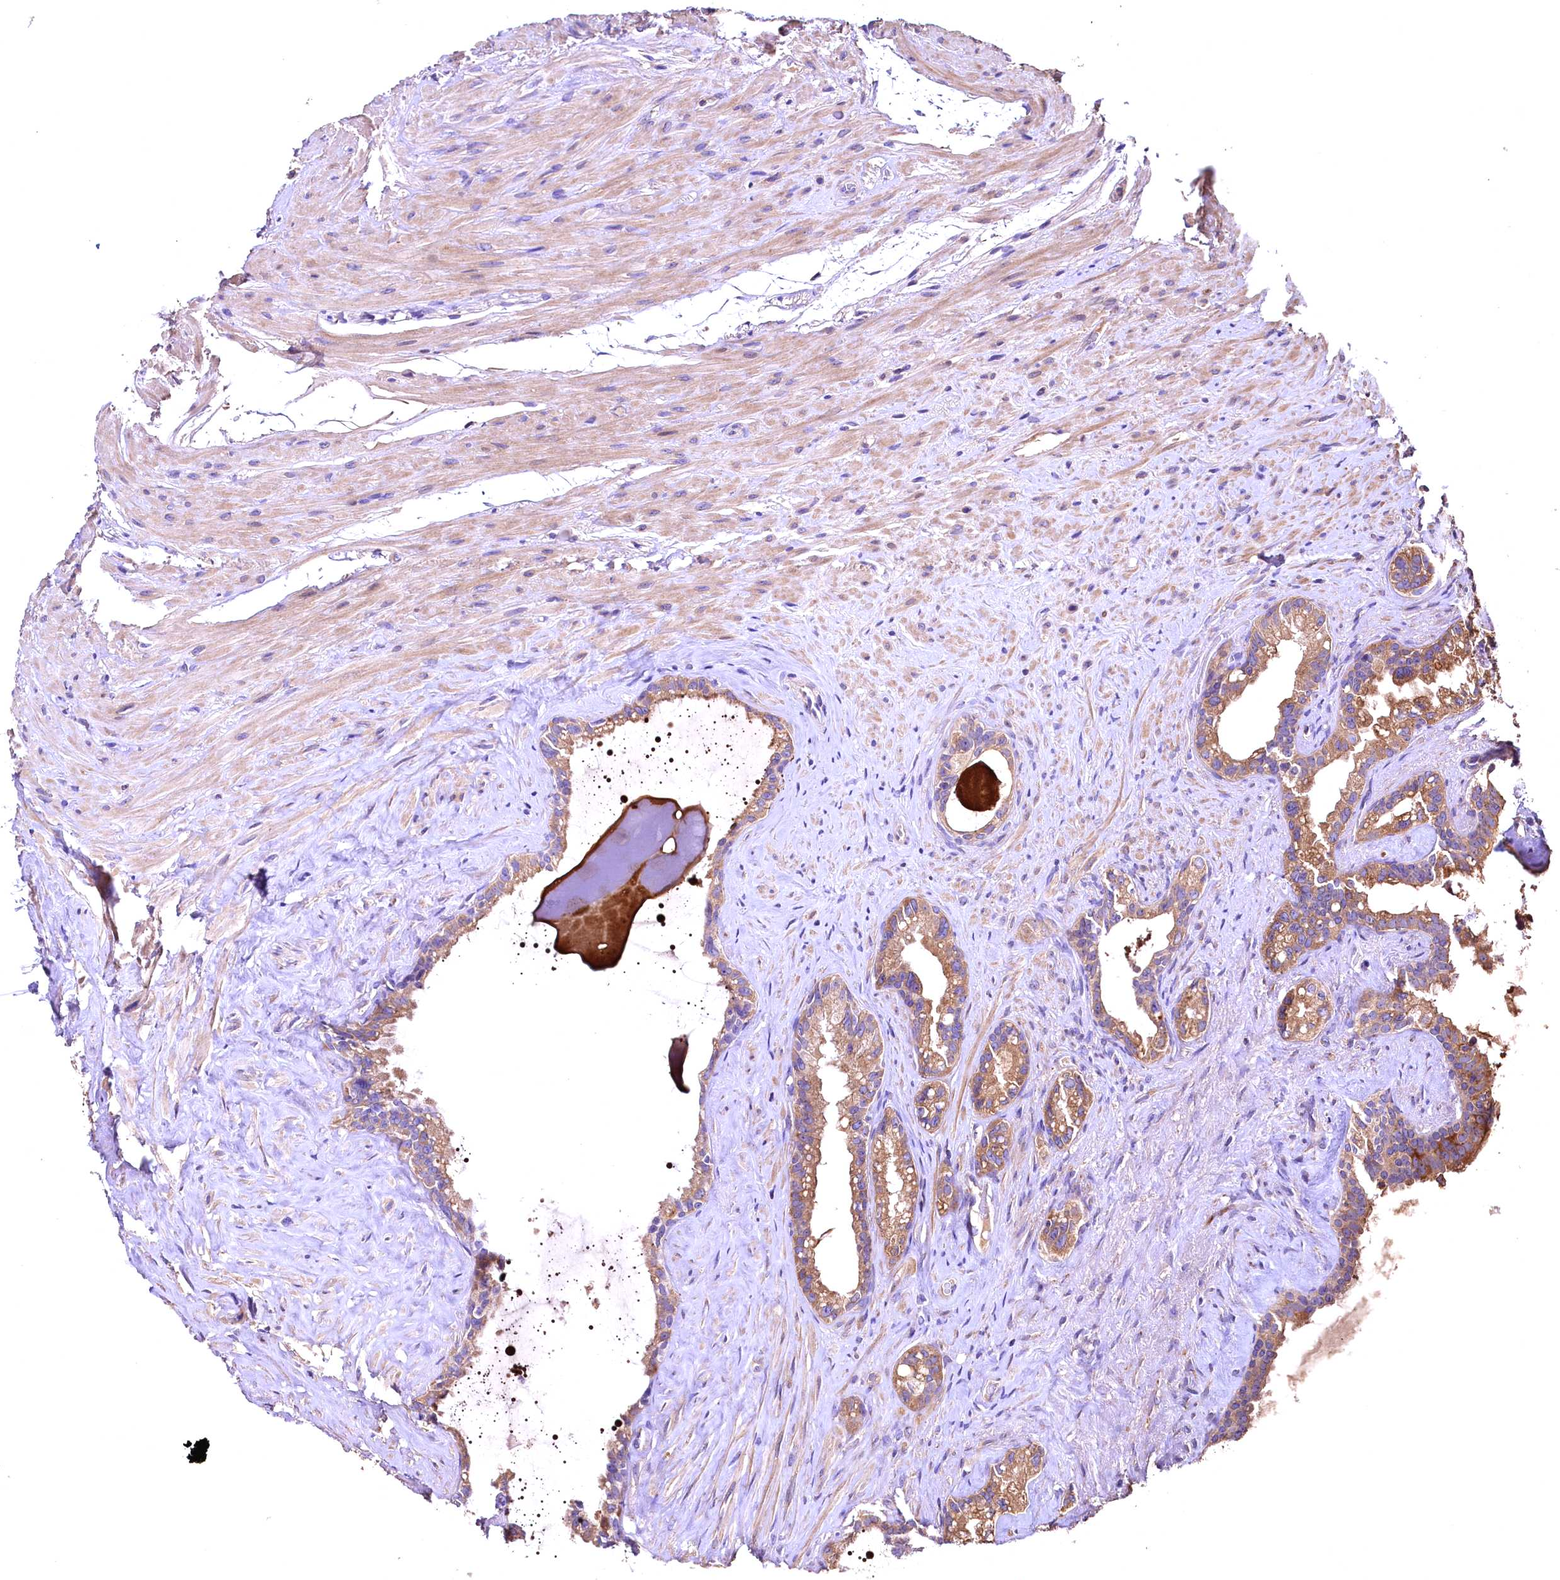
{"staining": {"intensity": "moderate", "quantity": "25%-75%", "location": "cytoplasmic/membranous"}, "tissue": "seminal vesicle", "cell_type": "Glandular cells", "image_type": "normal", "snomed": [{"axis": "morphology", "description": "Normal tissue, NOS"}, {"axis": "topography", "description": "Prostate"}, {"axis": "topography", "description": "Seminal veicle"}], "caption": "A high-resolution photomicrograph shows immunohistochemistry (IHC) staining of normal seminal vesicle, which exhibits moderate cytoplasmic/membranous positivity in about 25%-75% of glandular cells. The protein of interest is shown in brown color, while the nuclei are stained blue.", "gene": "ENKD1", "patient": {"sex": "male", "age": 79}}